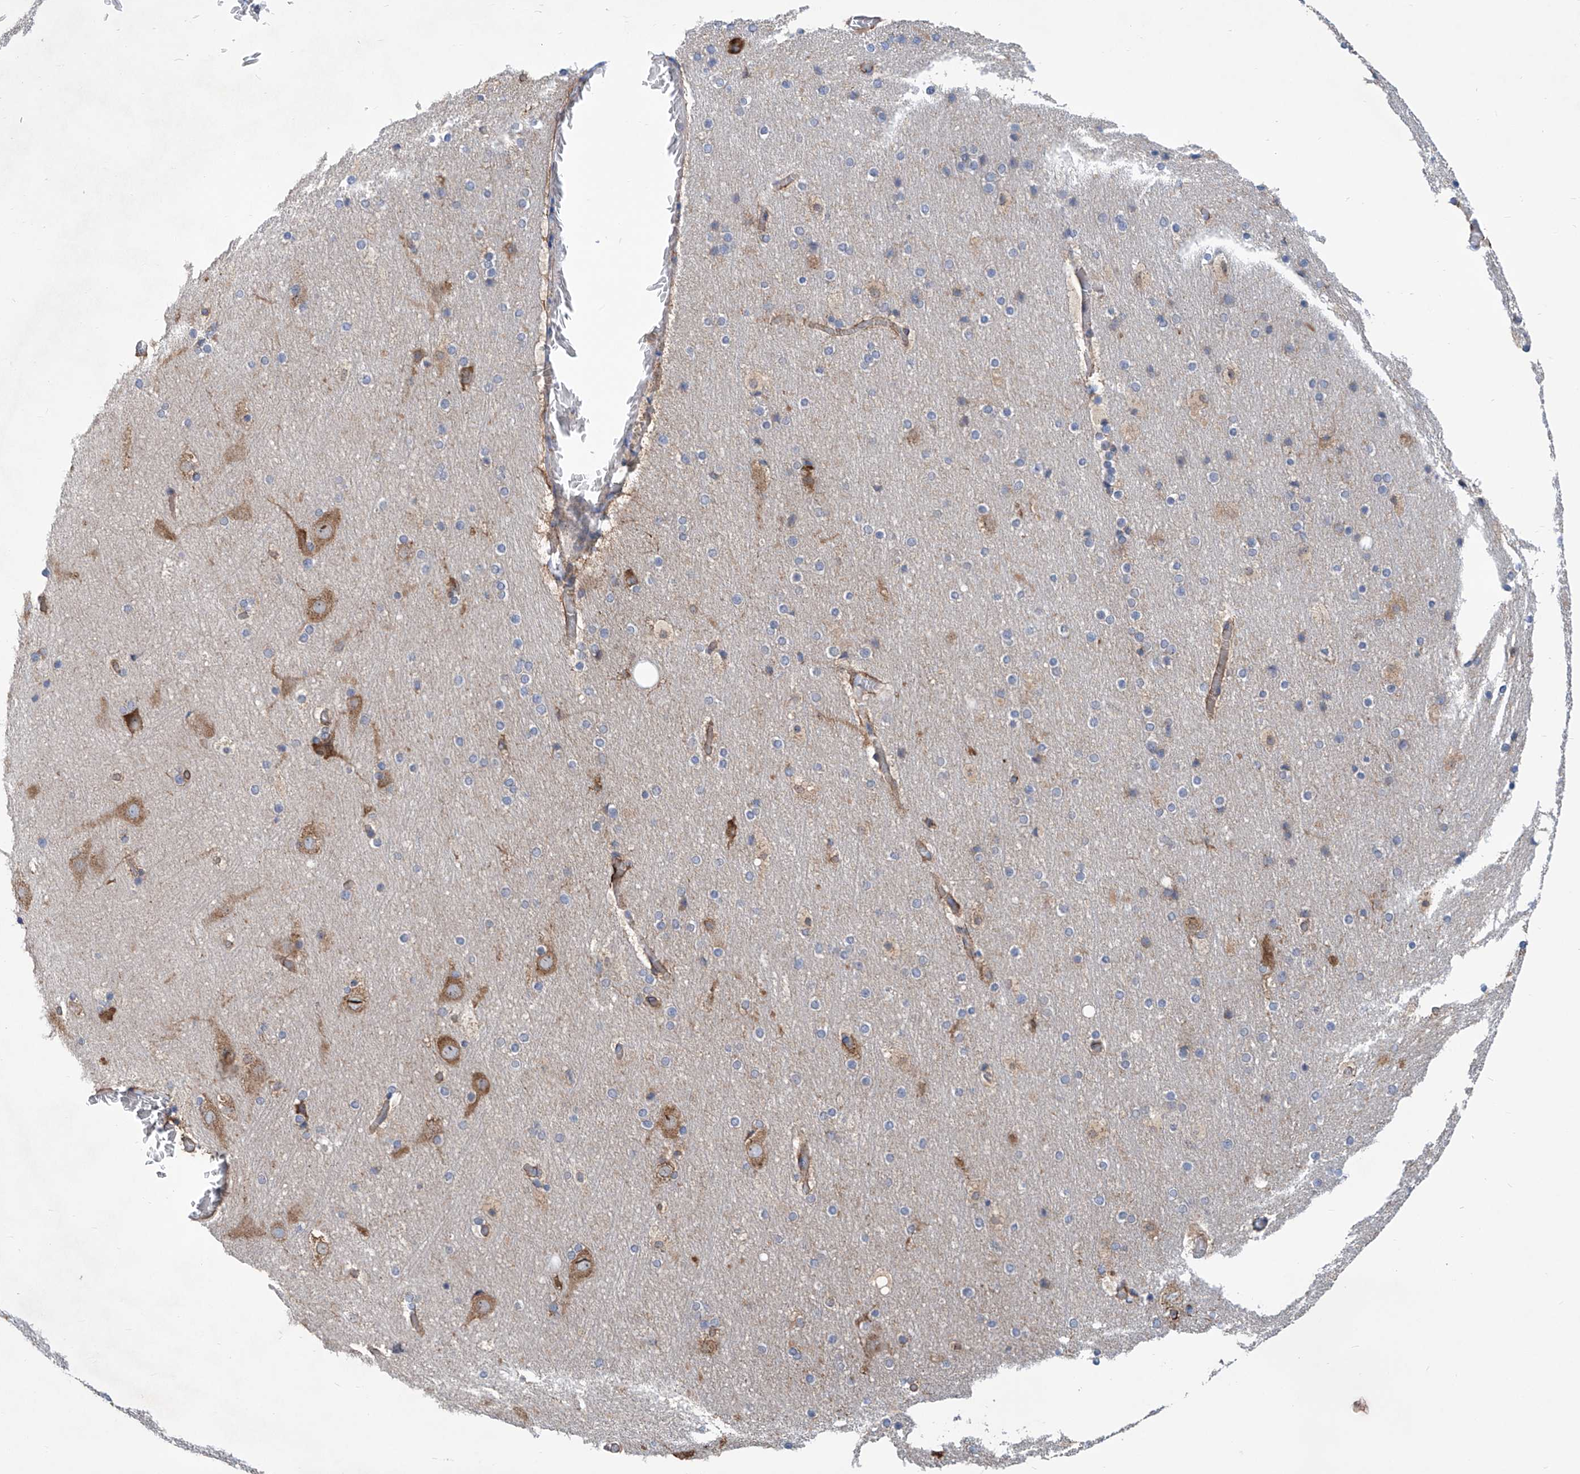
{"staining": {"intensity": "weak", "quantity": ">75%", "location": "cytoplasmic/membranous"}, "tissue": "cerebral cortex", "cell_type": "Endothelial cells", "image_type": "normal", "snomed": [{"axis": "morphology", "description": "Normal tissue, NOS"}, {"axis": "topography", "description": "Cerebral cortex"}], "caption": "IHC of benign human cerebral cortex demonstrates low levels of weak cytoplasmic/membranous positivity in approximately >75% of endothelial cells.", "gene": "SENP2", "patient": {"sex": "male", "age": 57}}